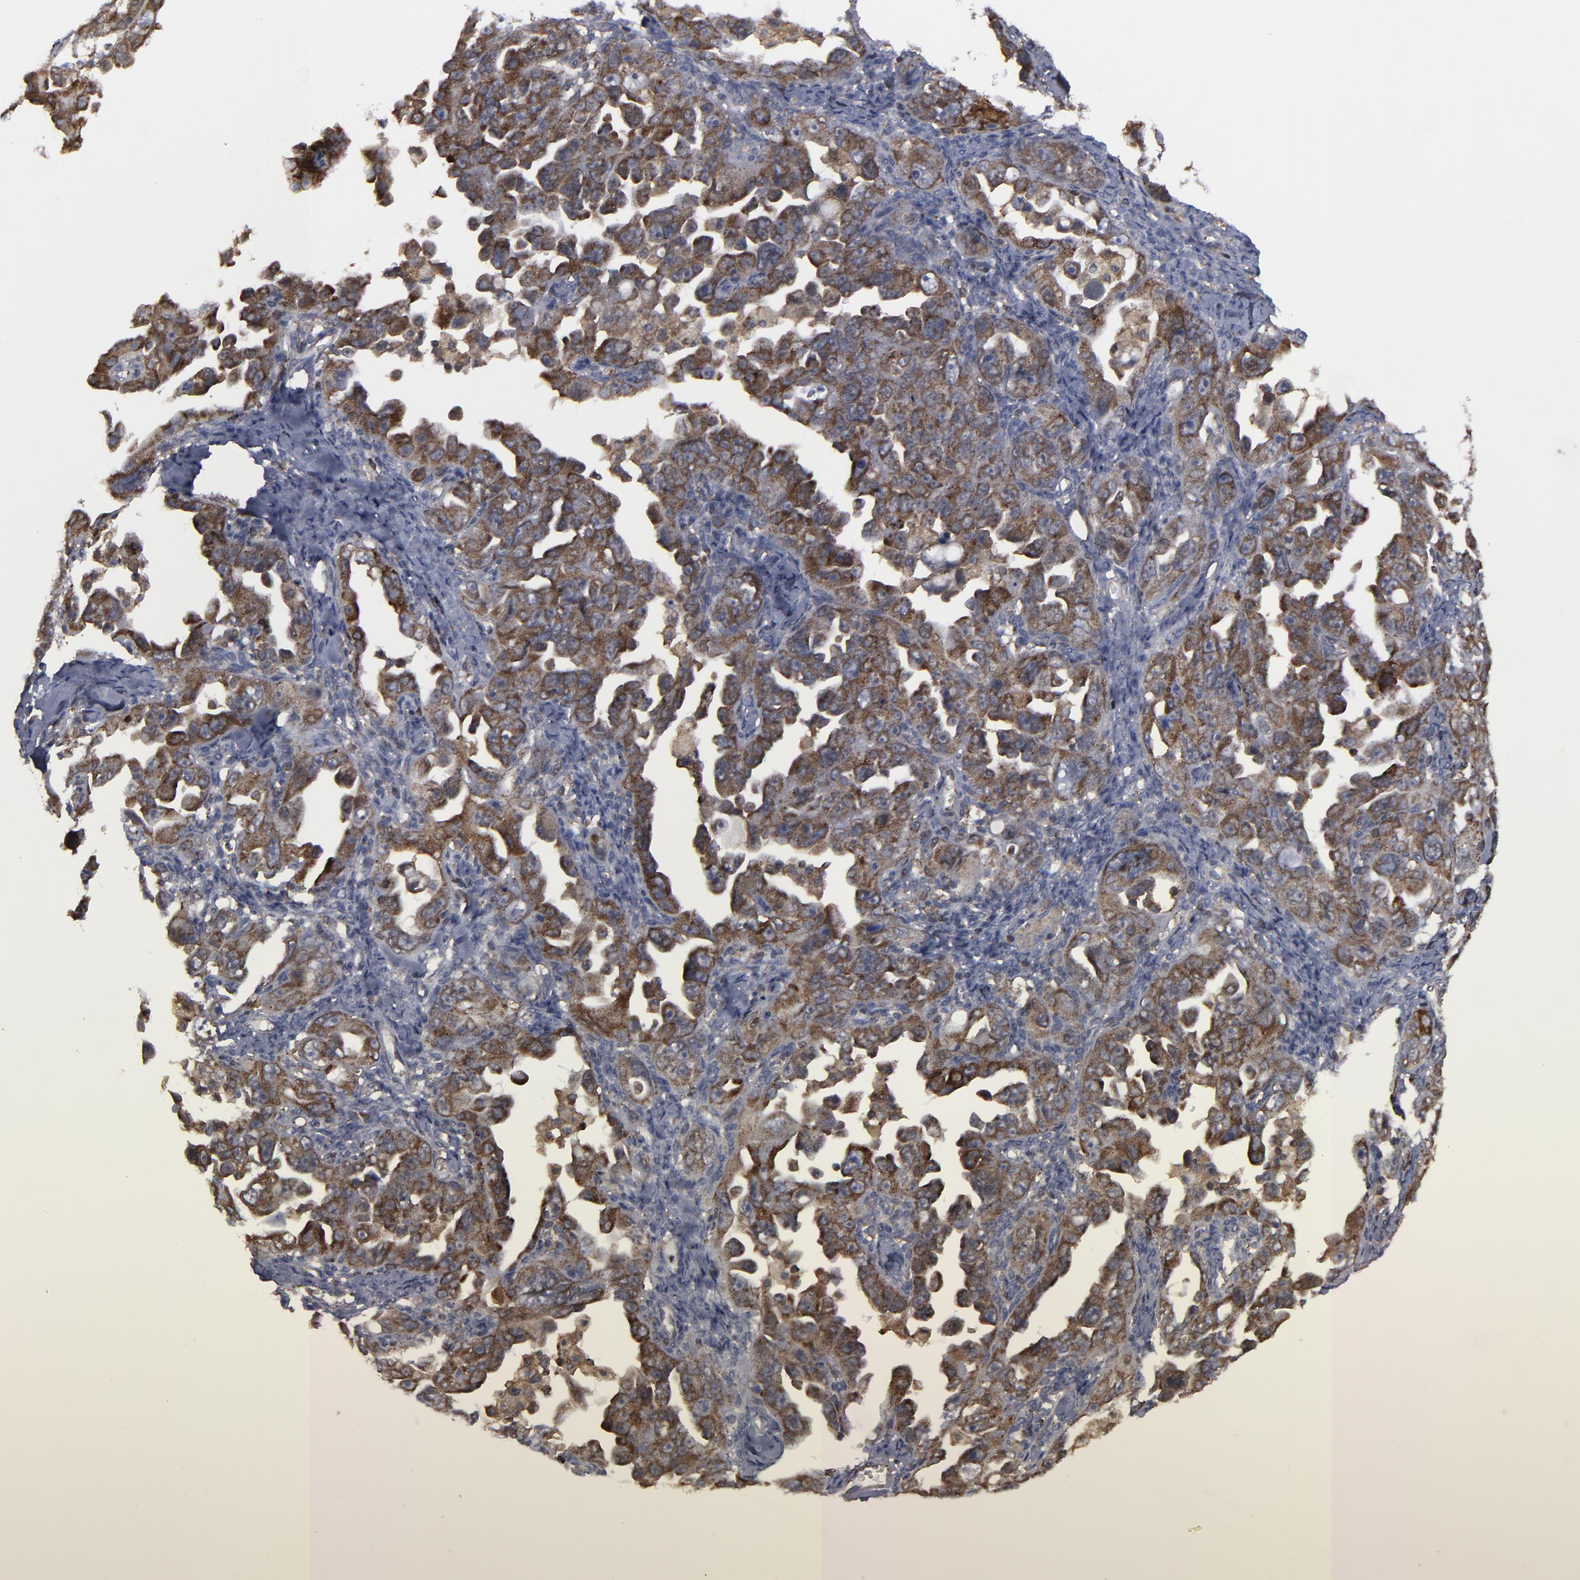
{"staining": {"intensity": "moderate", "quantity": ">75%", "location": "cytoplasmic/membranous"}, "tissue": "ovarian cancer", "cell_type": "Tumor cells", "image_type": "cancer", "snomed": [{"axis": "morphology", "description": "Cystadenocarcinoma, serous, NOS"}, {"axis": "topography", "description": "Ovary"}], "caption": "DAB (3,3'-diaminobenzidine) immunohistochemical staining of ovarian cancer (serous cystadenocarcinoma) shows moderate cytoplasmic/membranous protein staining in about >75% of tumor cells.", "gene": "KIAA2026", "patient": {"sex": "female", "age": 66}}